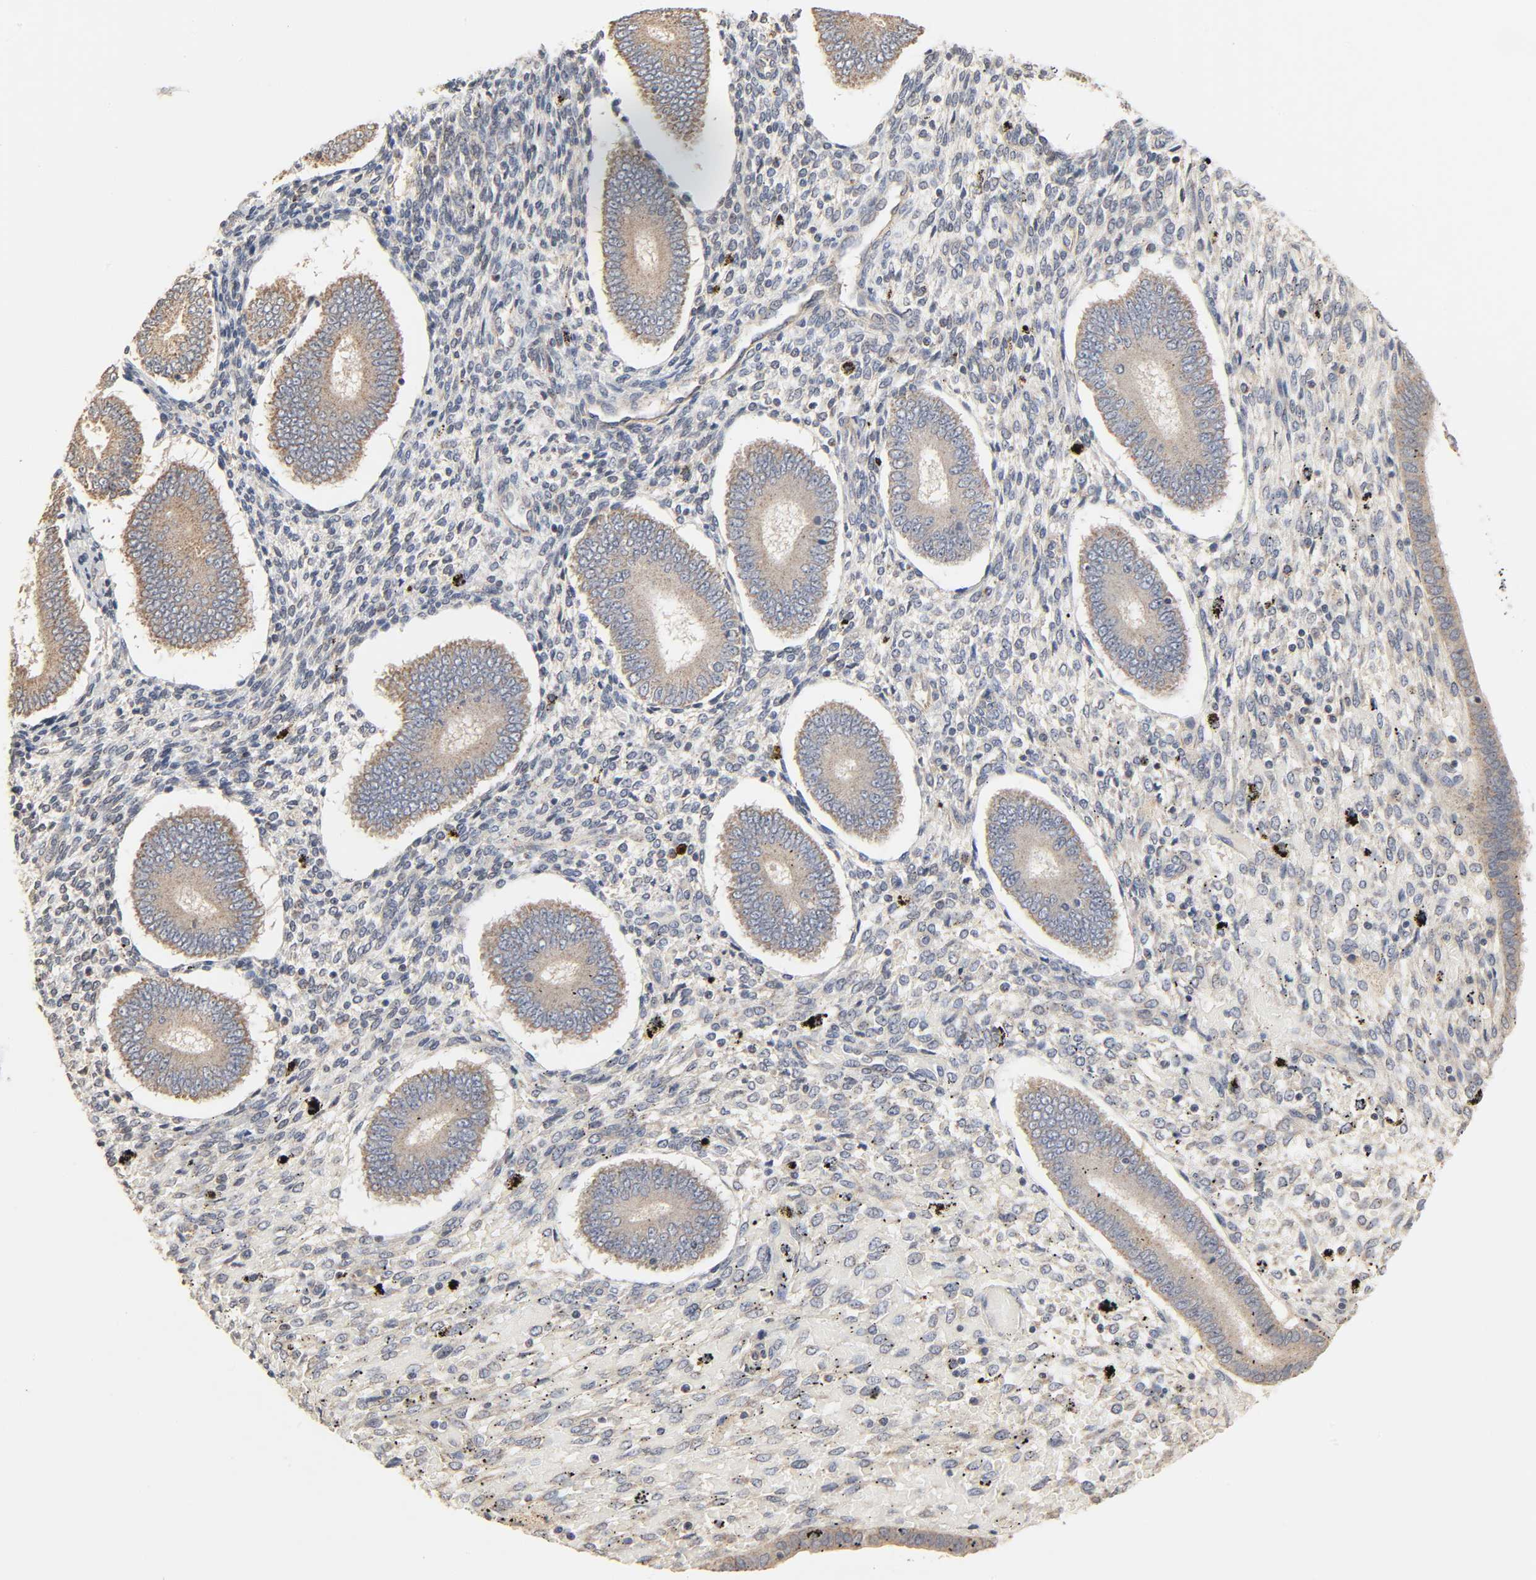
{"staining": {"intensity": "weak", "quantity": "<25%", "location": "cytoplasmic/membranous"}, "tissue": "endometrium", "cell_type": "Cells in endometrial stroma", "image_type": "normal", "snomed": [{"axis": "morphology", "description": "Normal tissue, NOS"}, {"axis": "topography", "description": "Endometrium"}], "caption": "IHC of unremarkable endometrium reveals no expression in cells in endometrial stroma.", "gene": "CLEC4E", "patient": {"sex": "female", "age": 42}}